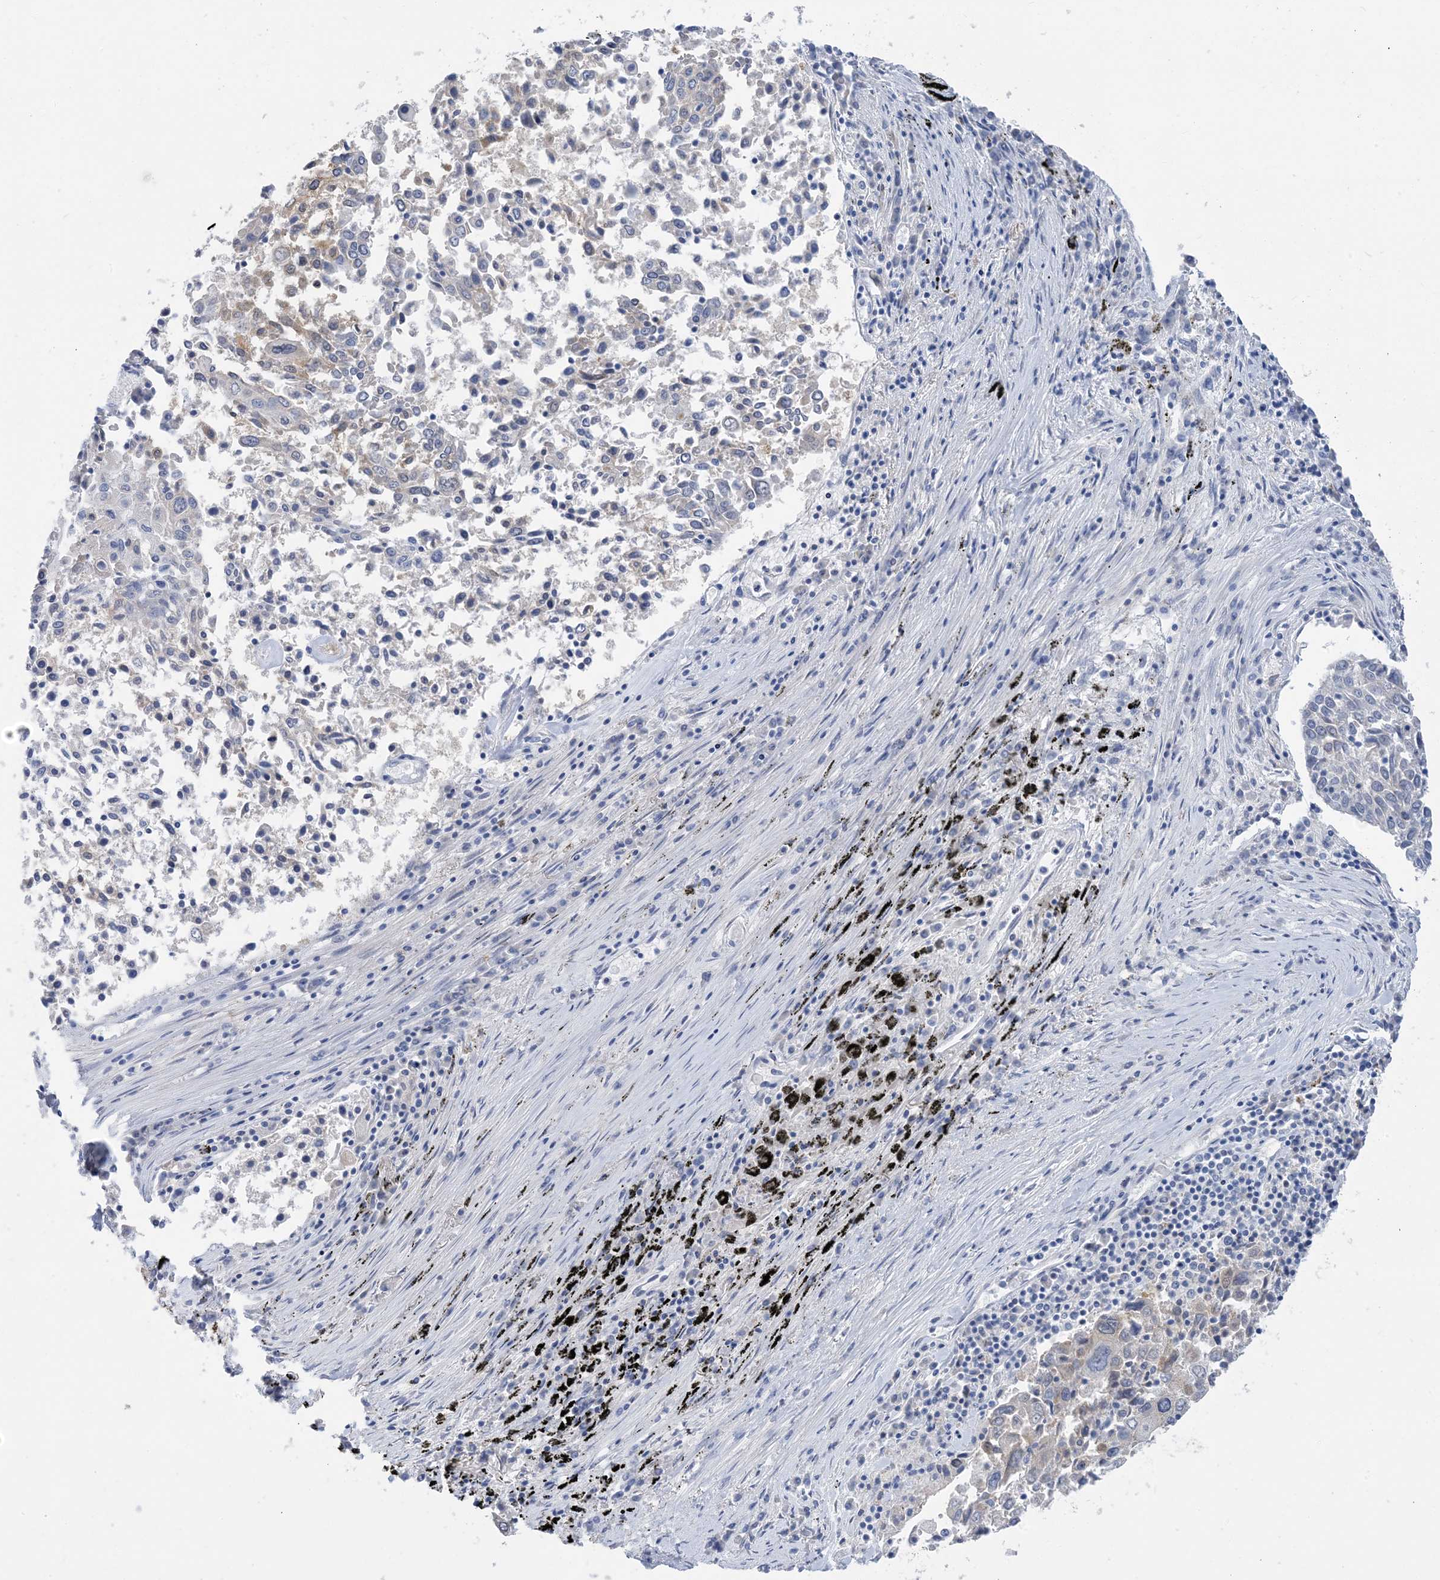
{"staining": {"intensity": "negative", "quantity": "none", "location": "none"}, "tissue": "lung cancer", "cell_type": "Tumor cells", "image_type": "cancer", "snomed": [{"axis": "morphology", "description": "Squamous cell carcinoma, NOS"}, {"axis": "topography", "description": "Lung"}], "caption": "Tumor cells show no significant protein staining in lung cancer. Nuclei are stained in blue.", "gene": "SH3YL1", "patient": {"sex": "male", "age": 65}}